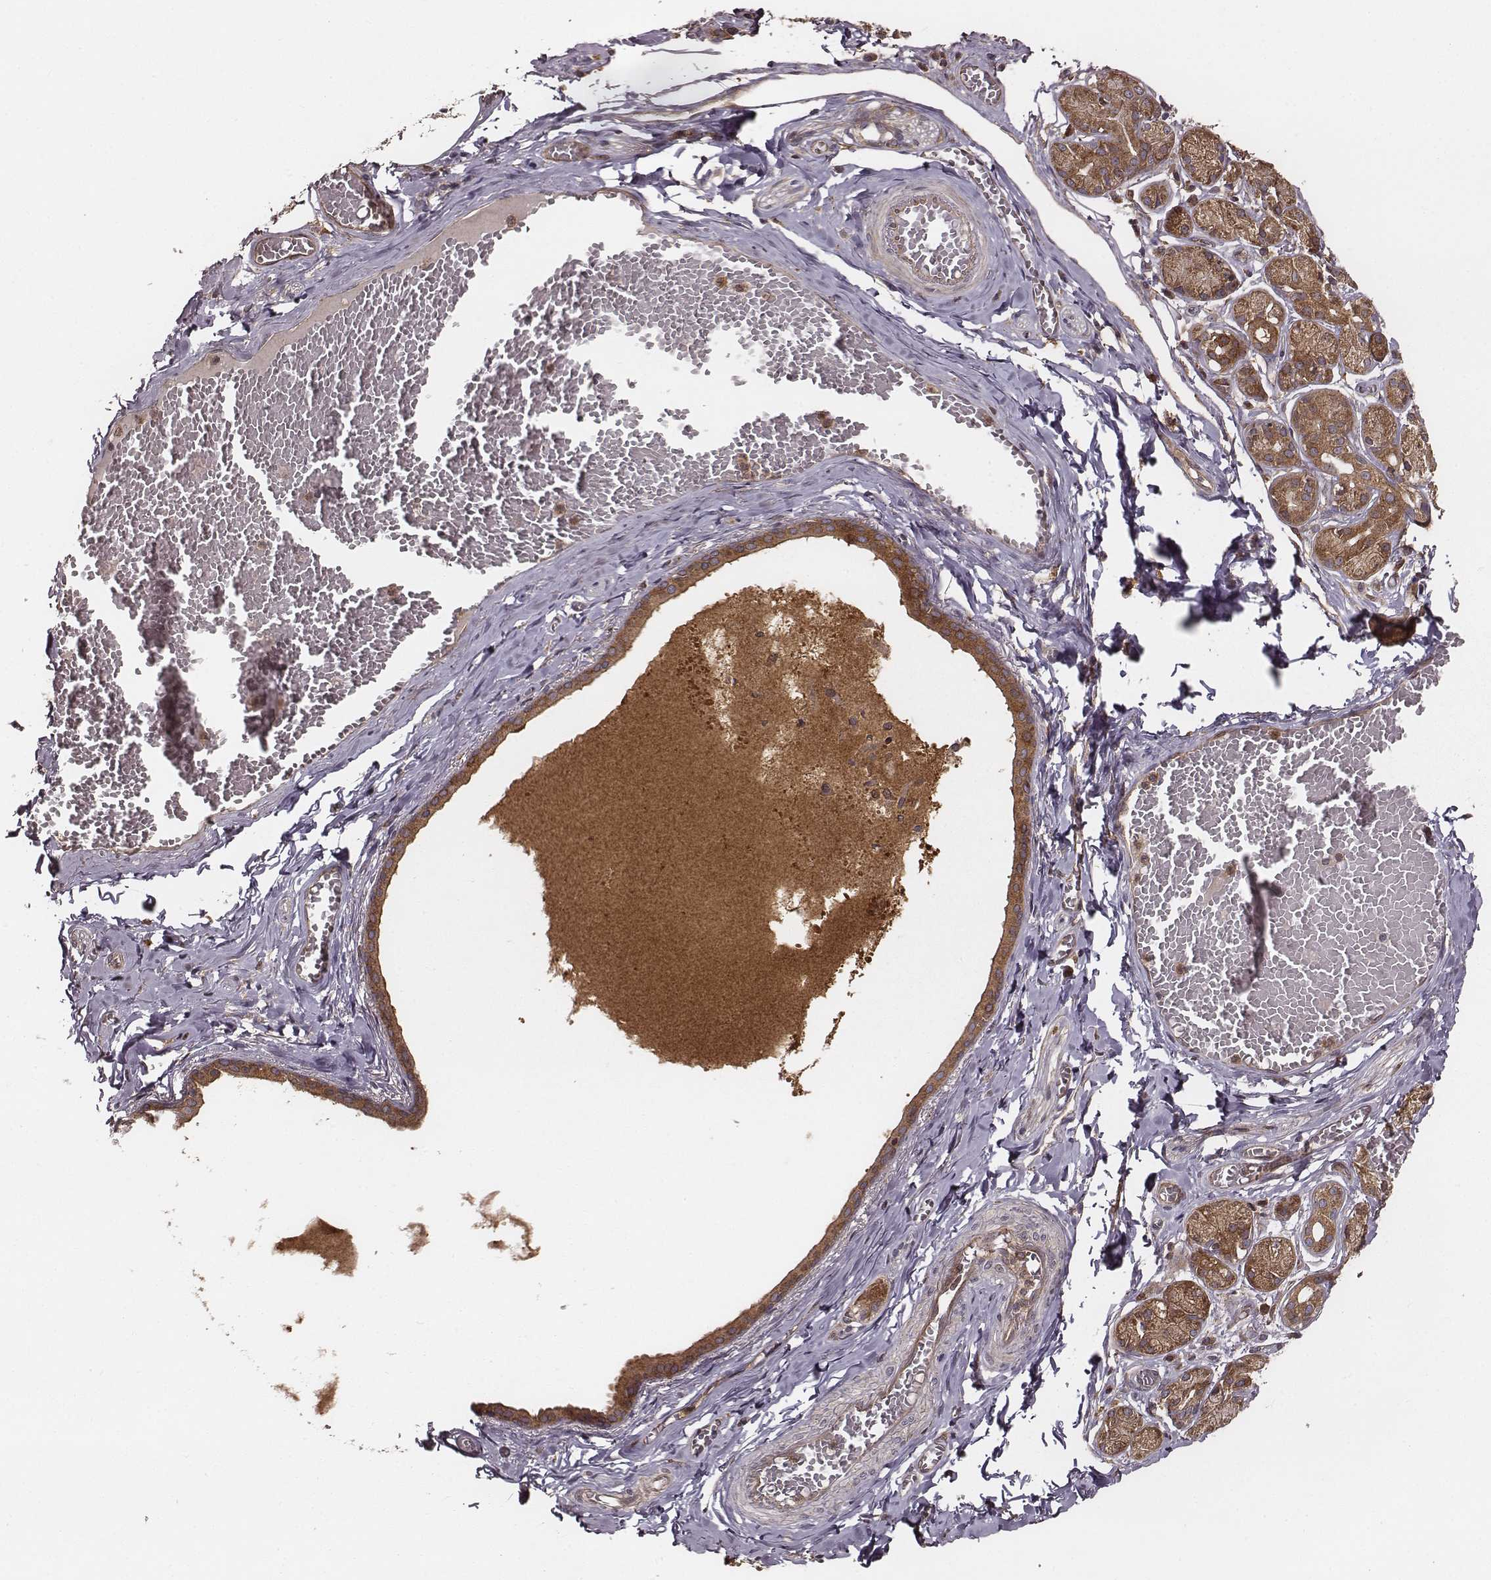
{"staining": {"intensity": "moderate", "quantity": ">75%", "location": "cytoplasmic/membranous"}, "tissue": "salivary gland", "cell_type": "Glandular cells", "image_type": "normal", "snomed": [{"axis": "morphology", "description": "Normal tissue, NOS"}, {"axis": "topography", "description": "Salivary gland"}, {"axis": "topography", "description": "Peripheral nerve tissue"}], "caption": "Immunohistochemistry (IHC) of benign human salivary gland exhibits medium levels of moderate cytoplasmic/membranous positivity in approximately >75% of glandular cells.", "gene": "VPS26A", "patient": {"sex": "male", "age": 71}}